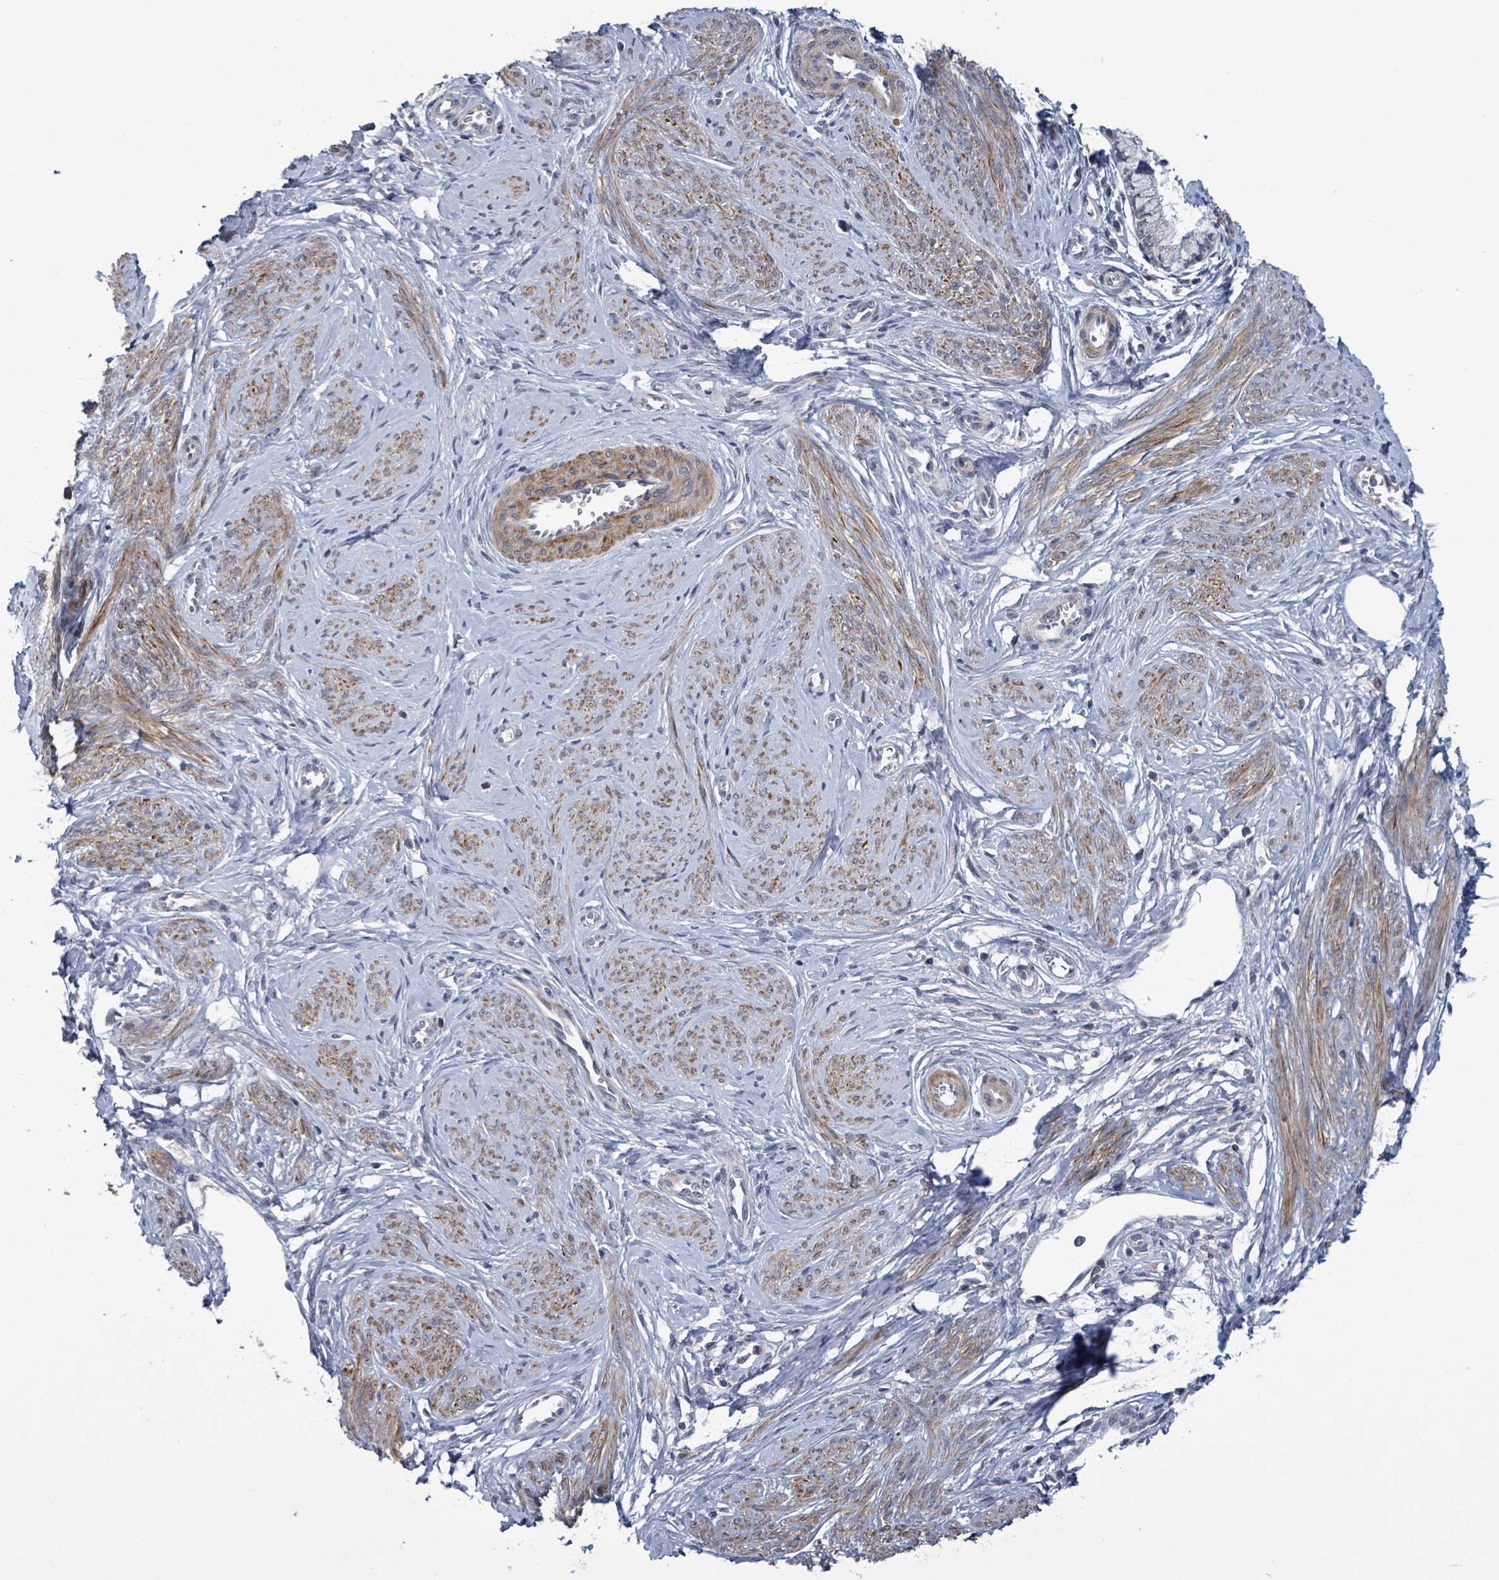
{"staining": {"intensity": "negative", "quantity": "none", "location": "none"}, "tissue": "cervical cancer", "cell_type": "Tumor cells", "image_type": "cancer", "snomed": [{"axis": "morphology", "description": "Adenocarcinoma, NOS"}, {"axis": "topography", "description": "Cervix"}], "caption": "DAB immunohistochemical staining of cervical cancer (adenocarcinoma) reveals no significant expression in tumor cells.", "gene": "AMMECR1", "patient": {"sex": "female", "age": 36}}